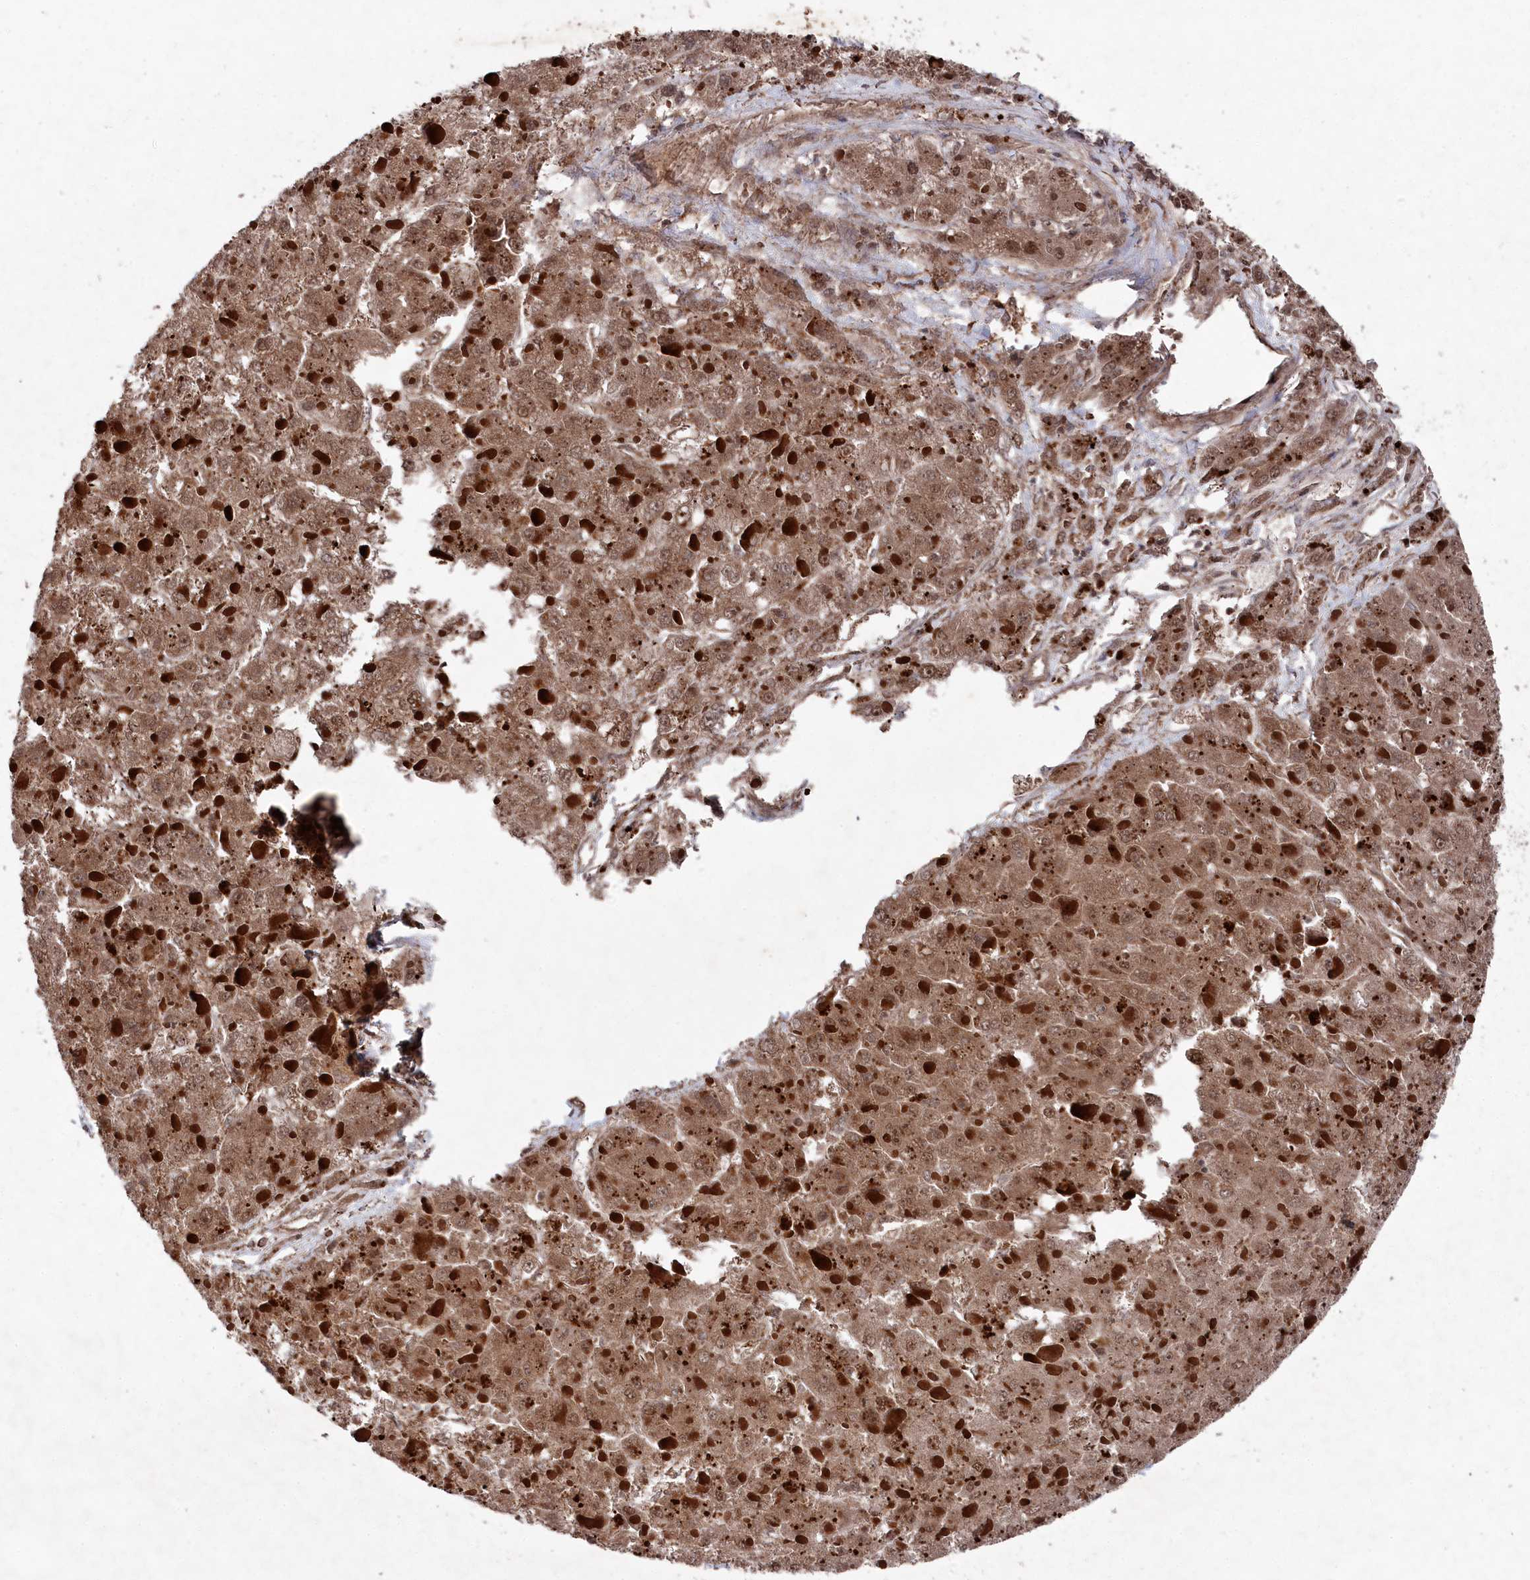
{"staining": {"intensity": "moderate", "quantity": ">75%", "location": "cytoplasmic/membranous,nuclear"}, "tissue": "liver cancer", "cell_type": "Tumor cells", "image_type": "cancer", "snomed": [{"axis": "morphology", "description": "Carcinoma, Hepatocellular, NOS"}, {"axis": "topography", "description": "Liver"}], "caption": "Protein staining demonstrates moderate cytoplasmic/membranous and nuclear staining in about >75% of tumor cells in liver cancer.", "gene": "BORCS7", "patient": {"sex": "female", "age": 73}}